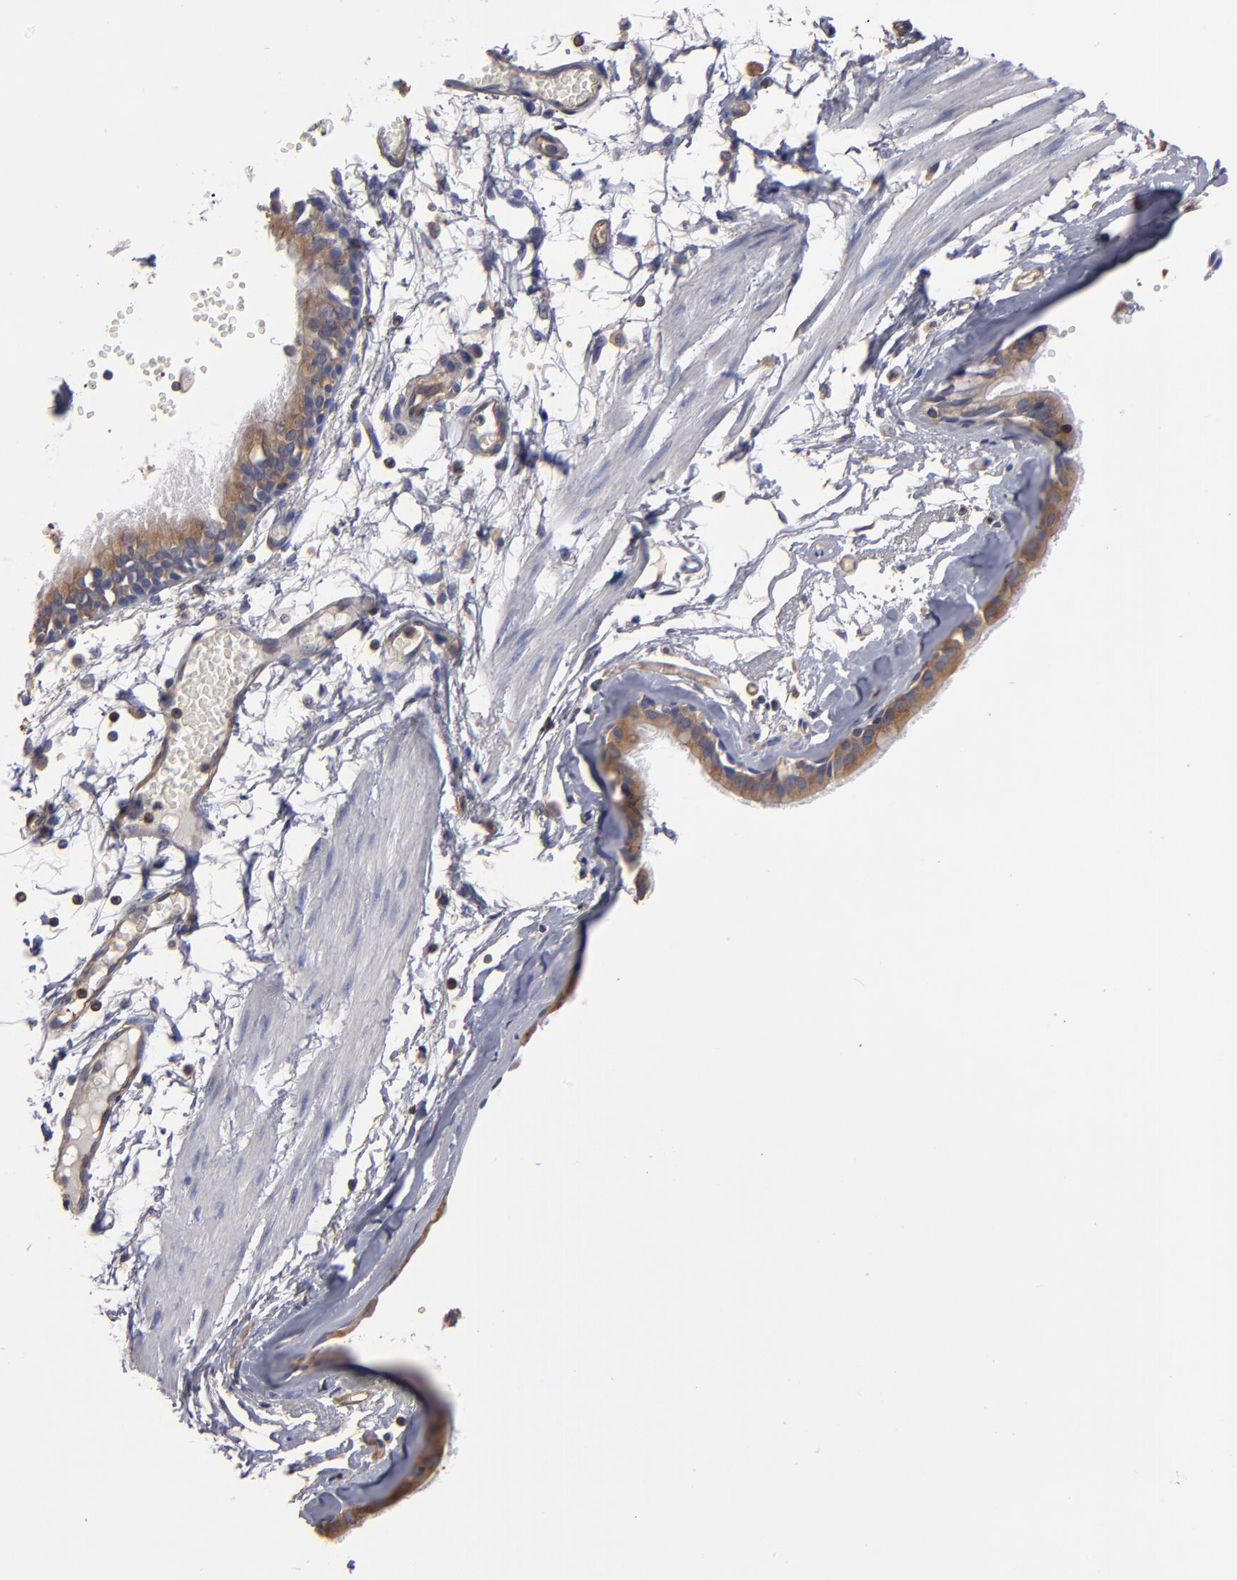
{"staining": {"intensity": "moderate", "quantity": ">75%", "location": "cytoplasmic/membranous"}, "tissue": "bronchus", "cell_type": "Respiratory epithelial cells", "image_type": "normal", "snomed": [{"axis": "morphology", "description": "Normal tissue, NOS"}, {"axis": "topography", "description": "Bronchus"}, {"axis": "topography", "description": "Lung"}], "caption": "High-power microscopy captured an immunohistochemistry image of normal bronchus, revealing moderate cytoplasmic/membranous expression in approximately >75% of respiratory epithelial cells.", "gene": "ESYT2", "patient": {"sex": "female", "age": 56}}